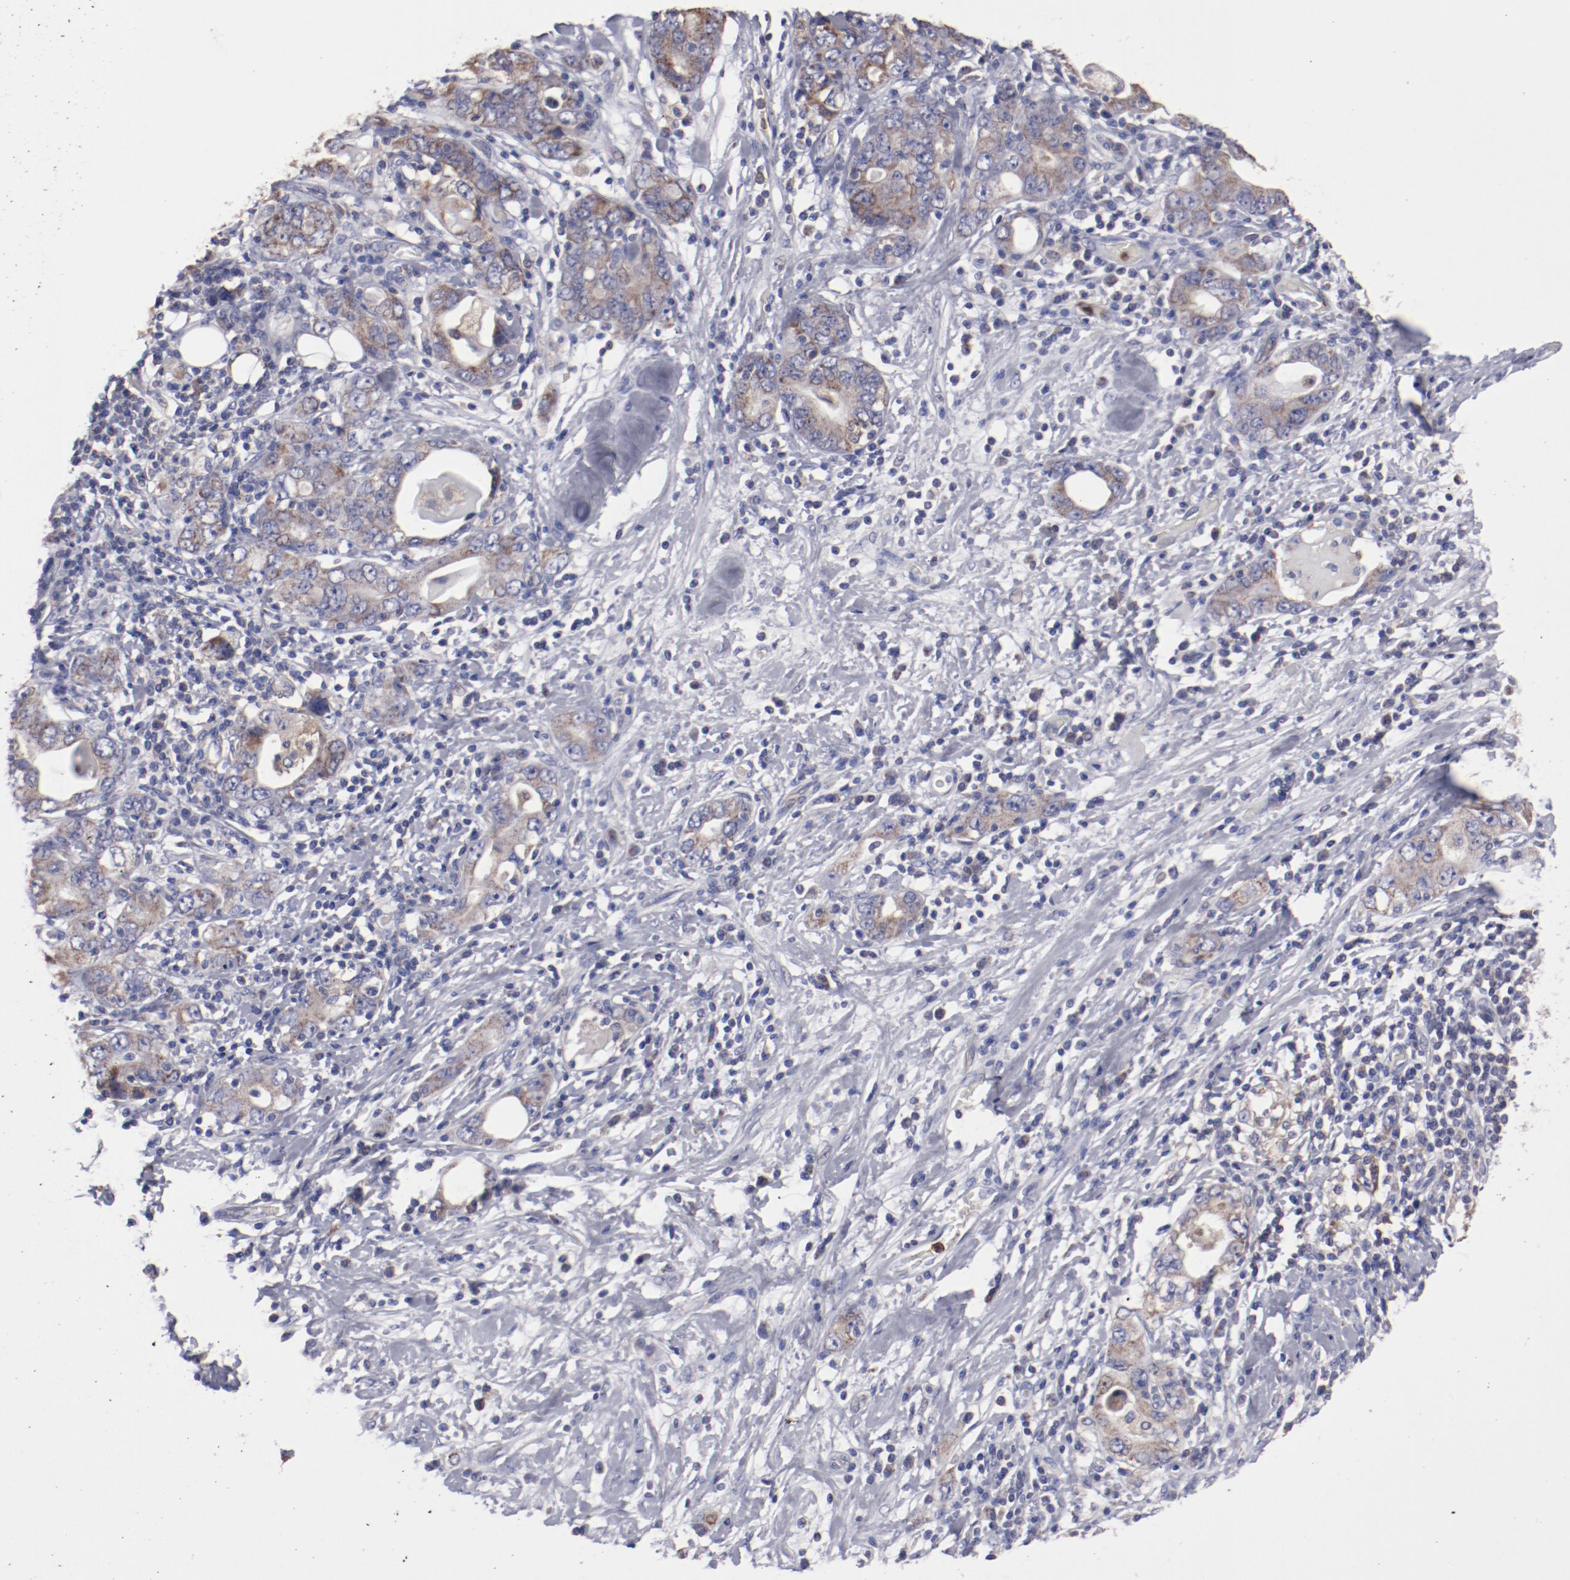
{"staining": {"intensity": "moderate", "quantity": ">75%", "location": "cytoplasmic/membranous"}, "tissue": "stomach cancer", "cell_type": "Tumor cells", "image_type": "cancer", "snomed": [{"axis": "morphology", "description": "Adenocarcinoma, NOS"}, {"axis": "topography", "description": "Stomach, lower"}], "caption": "Stomach adenocarcinoma stained for a protein (brown) demonstrates moderate cytoplasmic/membranous positive staining in approximately >75% of tumor cells.", "gene": "FGR", "patient": {"sex": "female", "age": 93}}